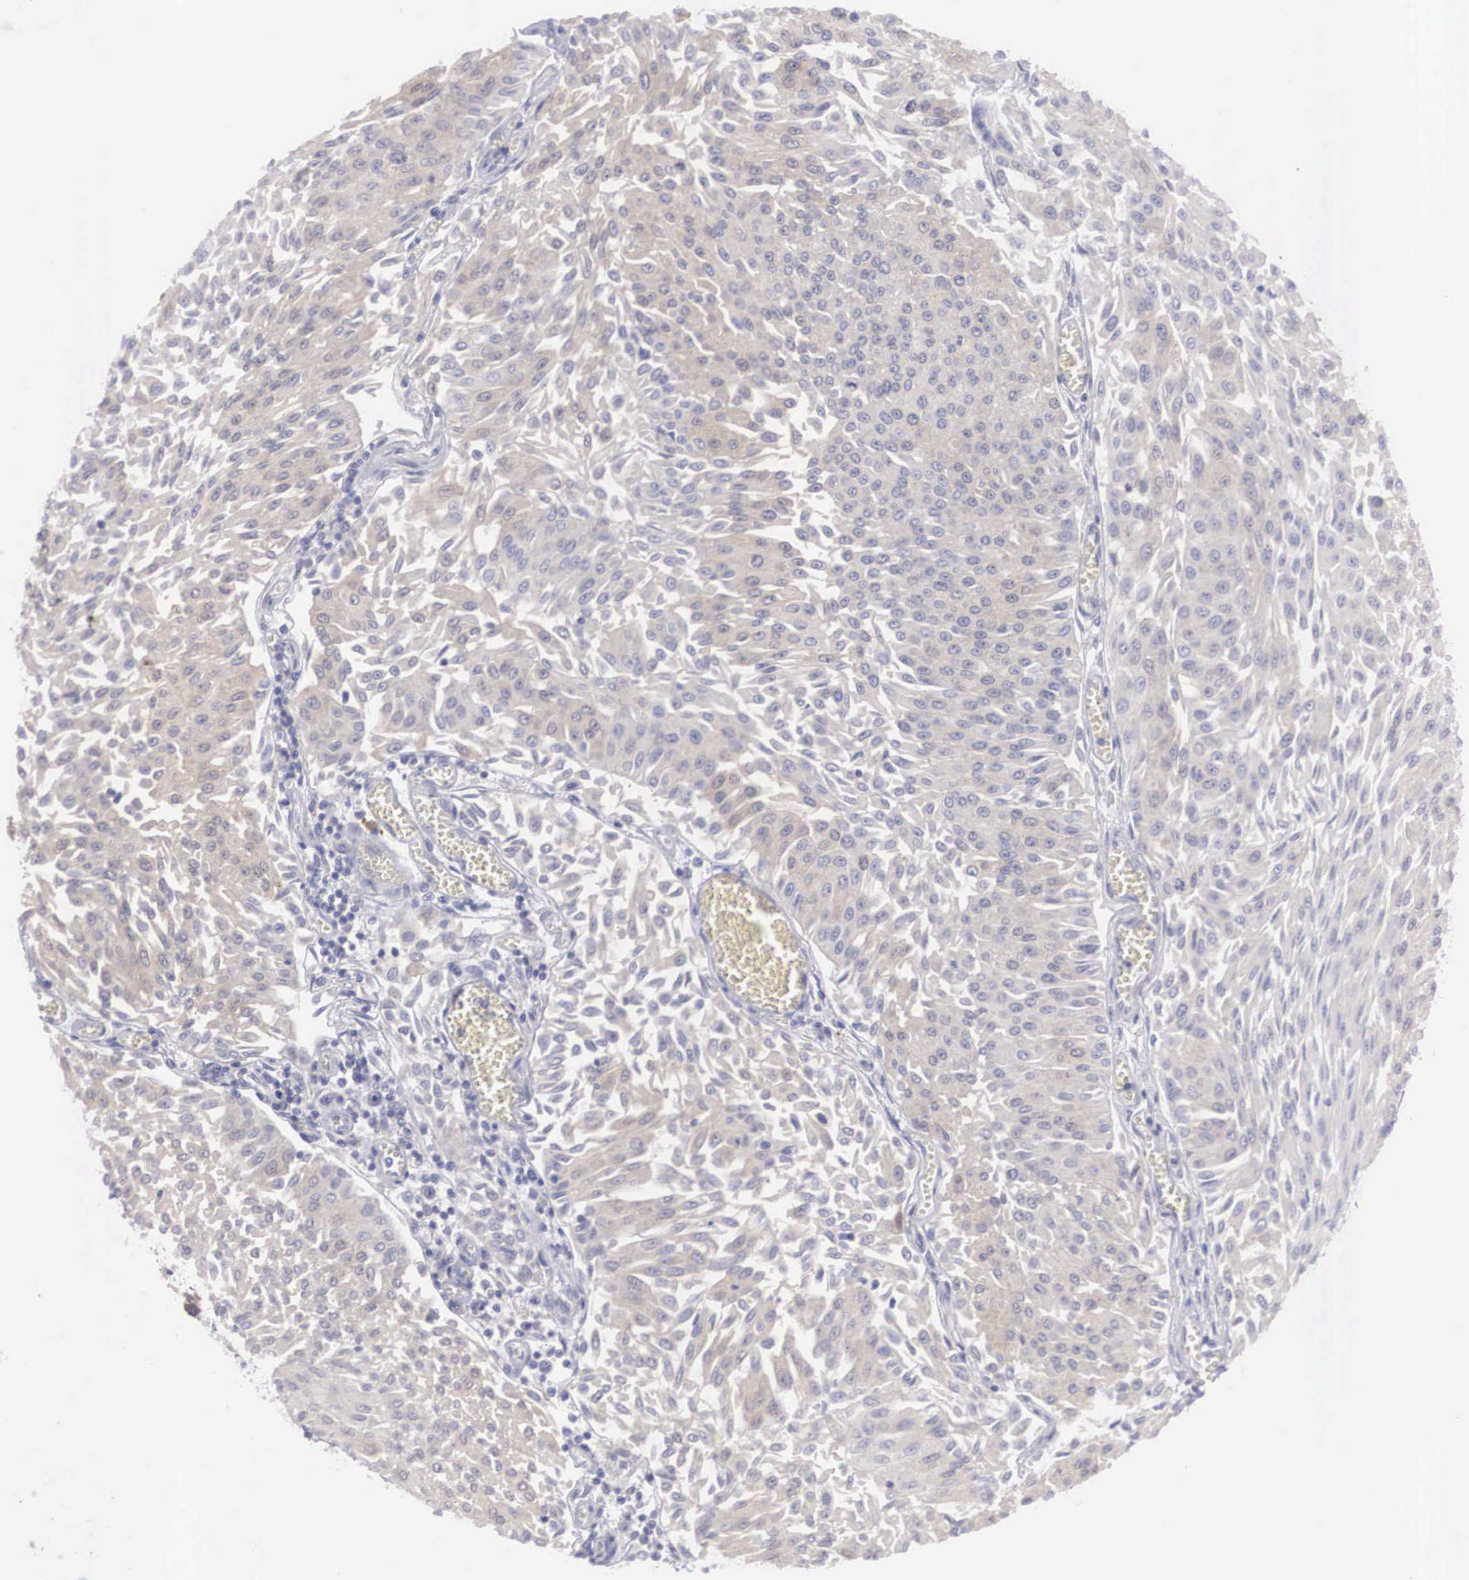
{"staining": {"intensity": "weak", "quantity": ">75%", "location": "cytoplasmic/membranous"}, "tissue": "urothelial cancer", "cell_type": "Tumor cells", "image_type": "cancer", "snomed": [{"axis": "morphology", "description": "Urothelial carcinoma, Low grade"}, {"axis": "topography", "description": "Urinary bladder"}], "caption": "A brown stain labels weak cytoplasmic/membranous positivity of a protein in urothelial cancer tumor cells.", "gene": "REPS2", "patient": {"sex": "male", "age": 86}}